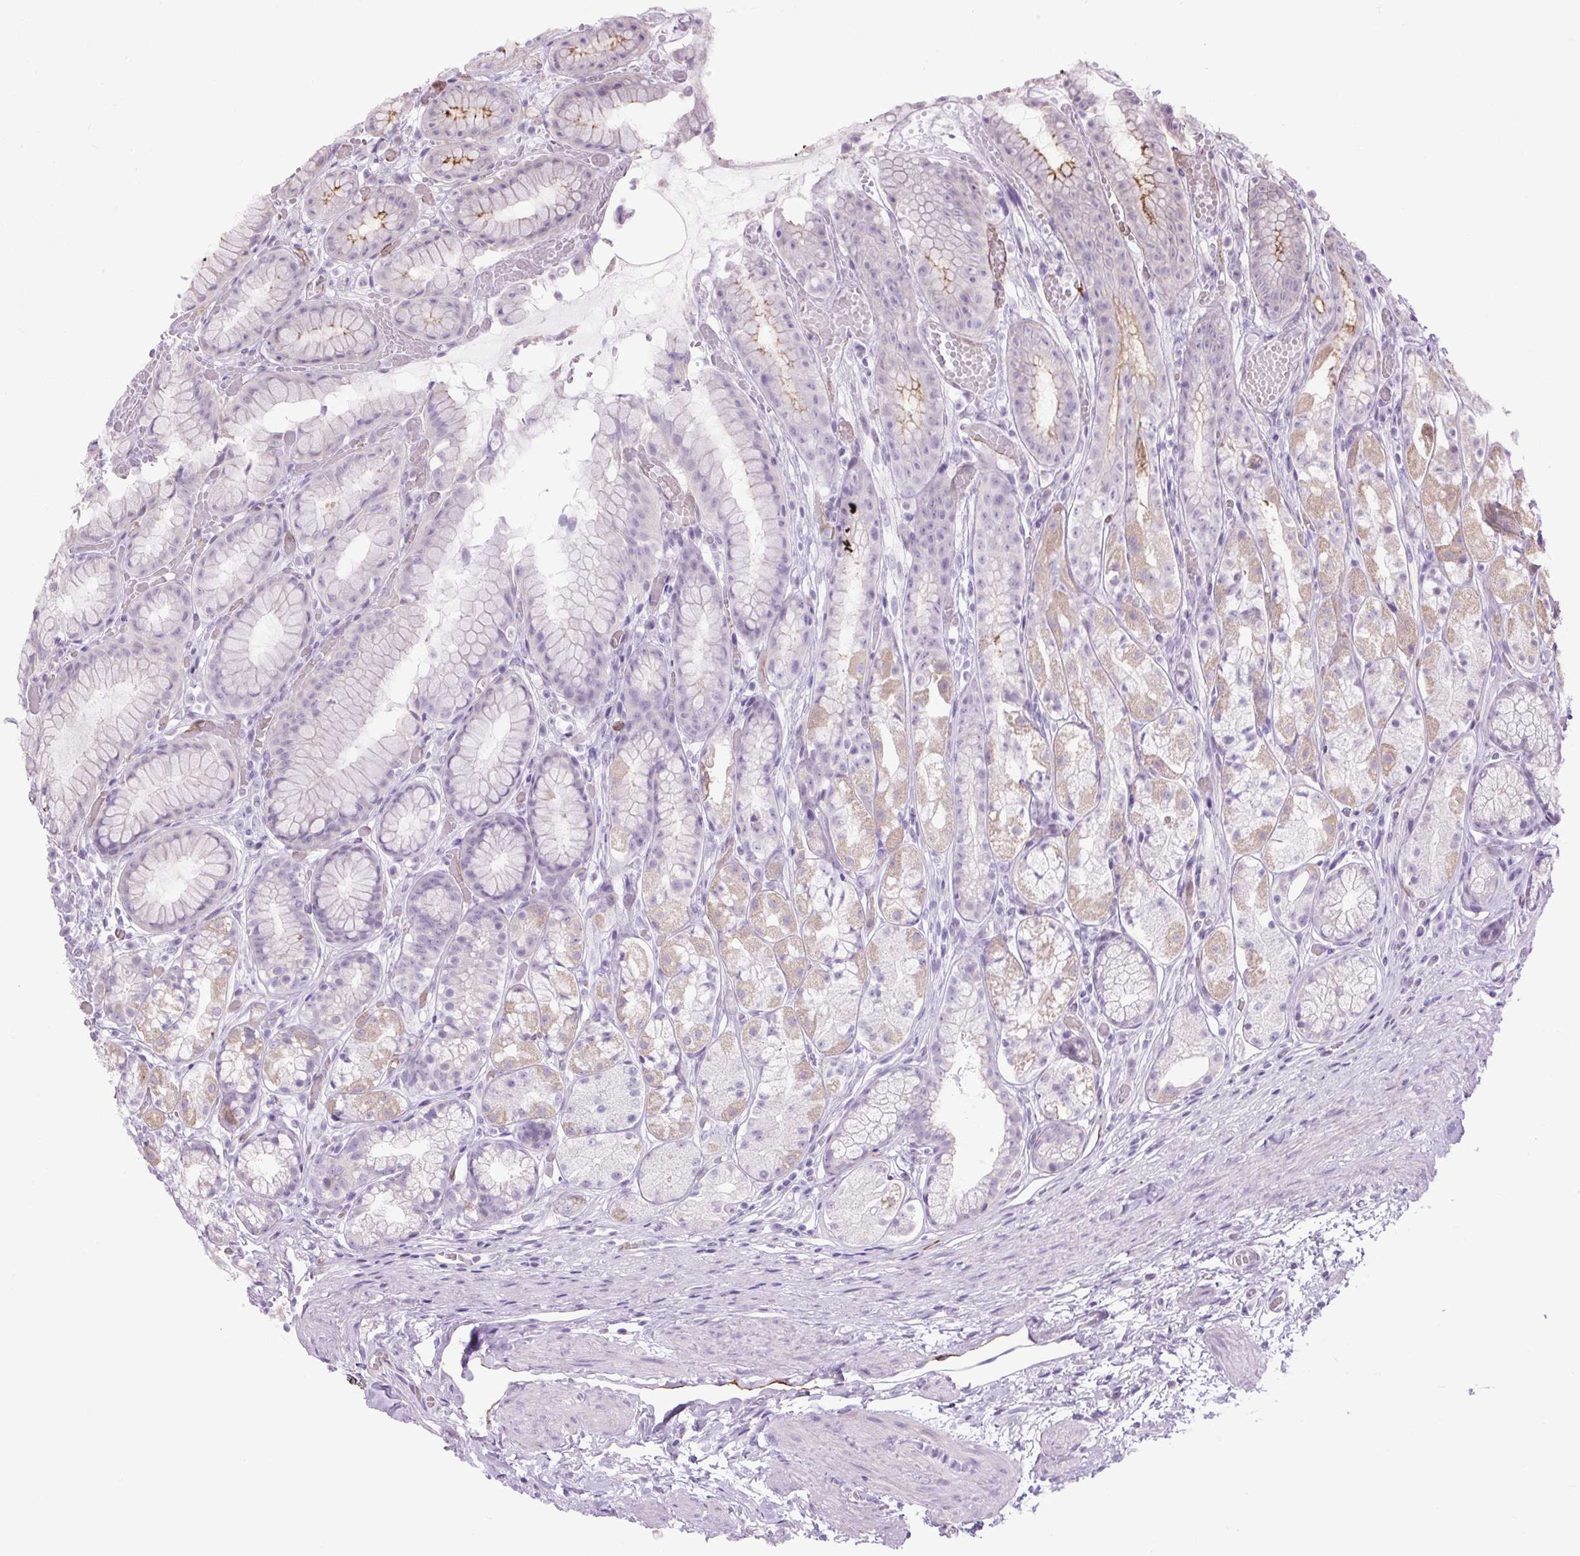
{"staining": {"intensity": "moderate", "quantity": "<25%", "location": "cytoplasmic/membranous"}, "tissue": "stomach", "cell_type": "Glandular cells", "image_type": "normal", "snomed": [{"axis": "morphology", "description": "Normal tissue, NOS"}, {"axis": "topography", "description": "Smooth muscle"}, {"axis": "topography", "description": "Stomach"}], "caption": "An IHC micrograph of benign tissue is shown. Protein staining in brown highlights moderate cytoplasmic/membranous positivity in stomach within glandular cells.", "gene": "RNASE10", "patient": {"sex": "male", "age": 70}}